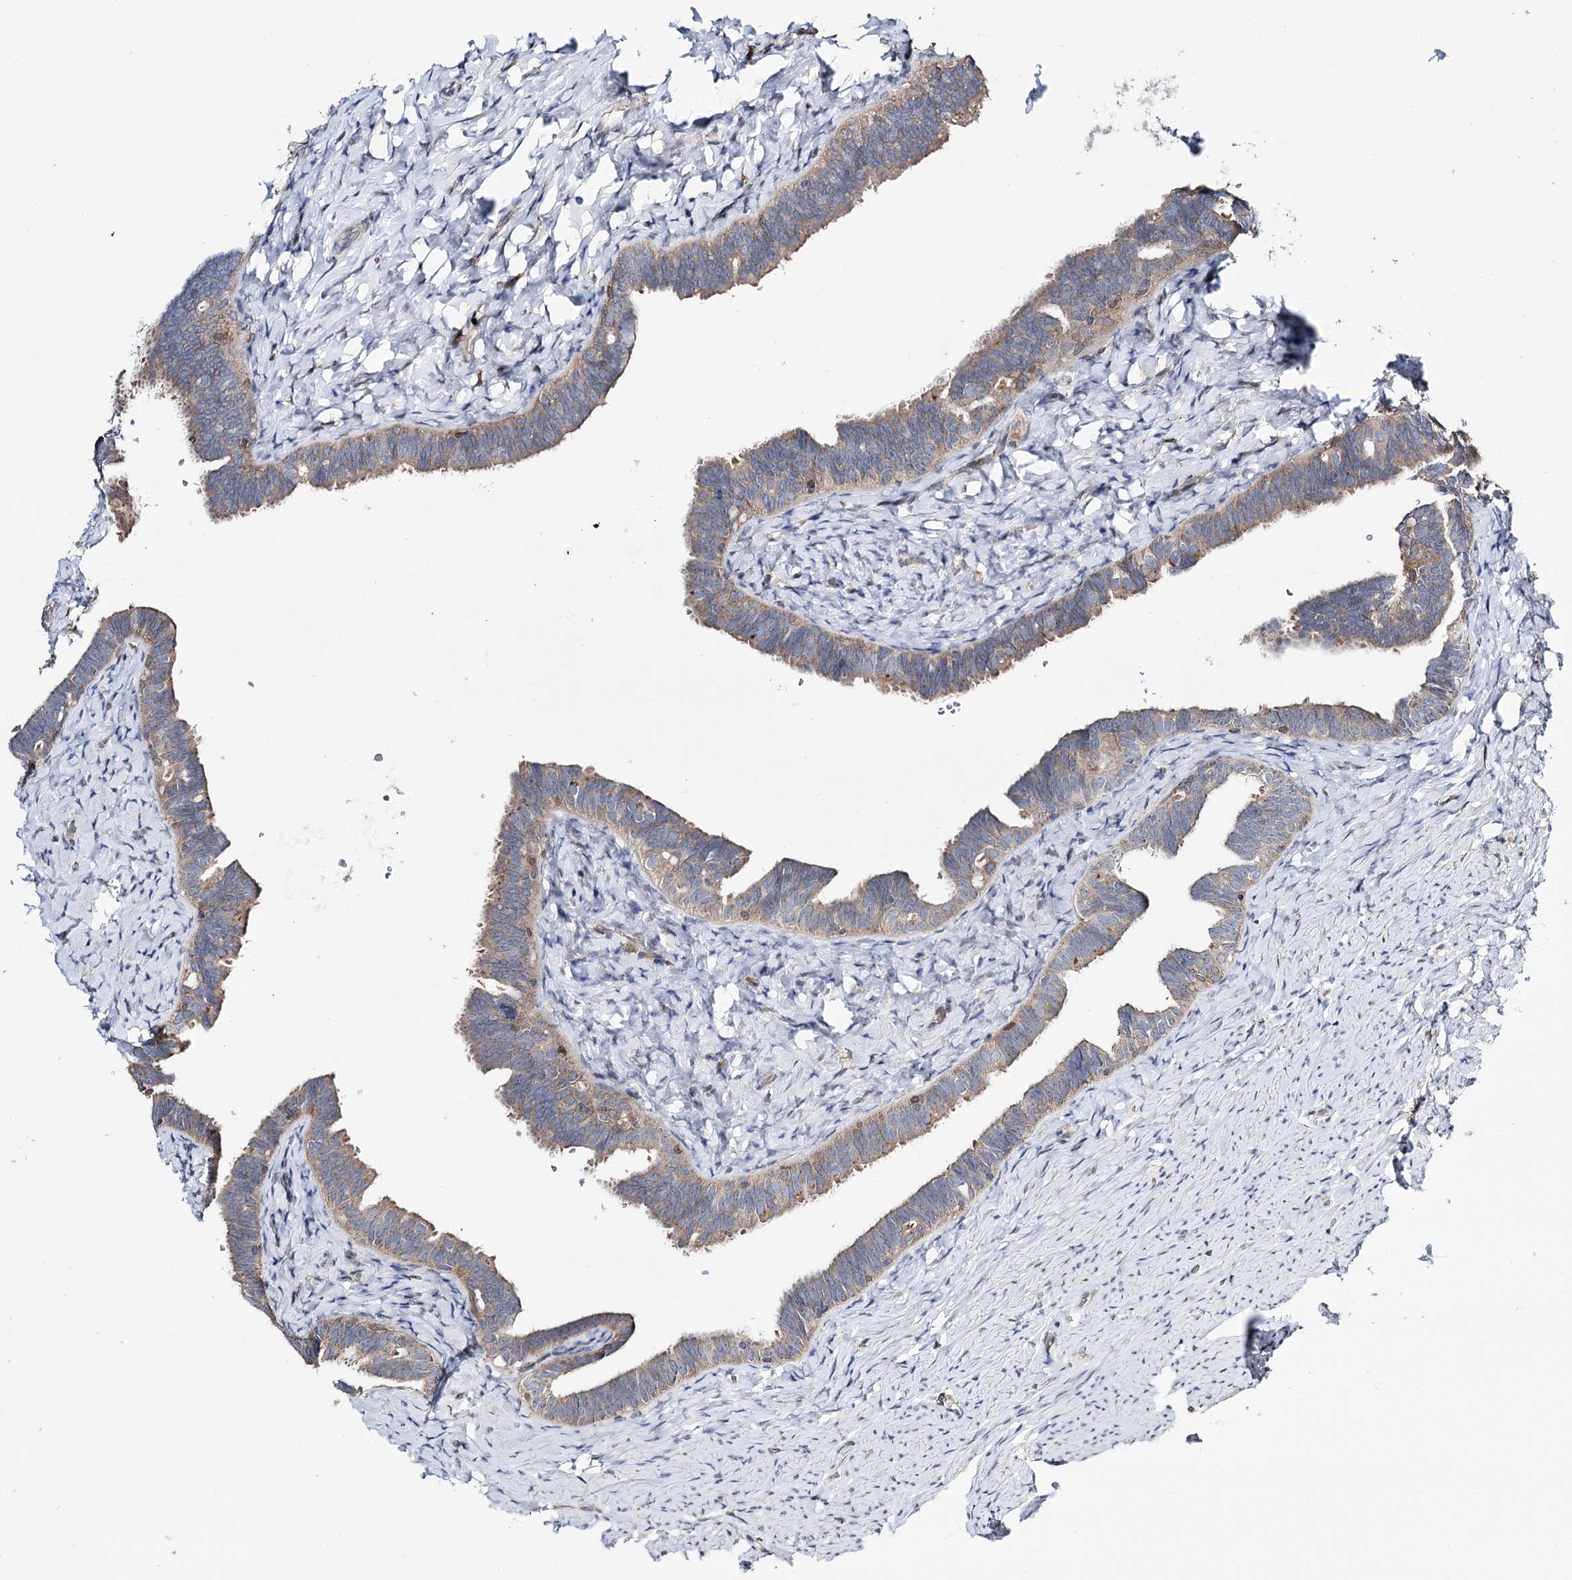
{"staining": {"intensity": "moderate", "quantity": "<25%", "location": "cytoplasmic/membranous"}, "tissue": "fallopian tube", "cell_type": "Glandular cells", "image_type": "normal", "snomed": [{"axis": "morphology", "description": "Normal tissue, NOS"}, {"axis": "topography", "description": "Fallopian tube"}], "caption": "Immunohistochemistry of normal human fallopian tube exhibits low levels of moderate cytoplasmic/membranous positivity in about <25% of glandular cells. The staining is performed using DAB (3,3'-diaminobenzidine) brown chromogen to label protein expression. The nuclei are counter-stained blue using hematoxylin.", "gene": "CFAP46", "patient": {"sex": "female", "age": 39}}